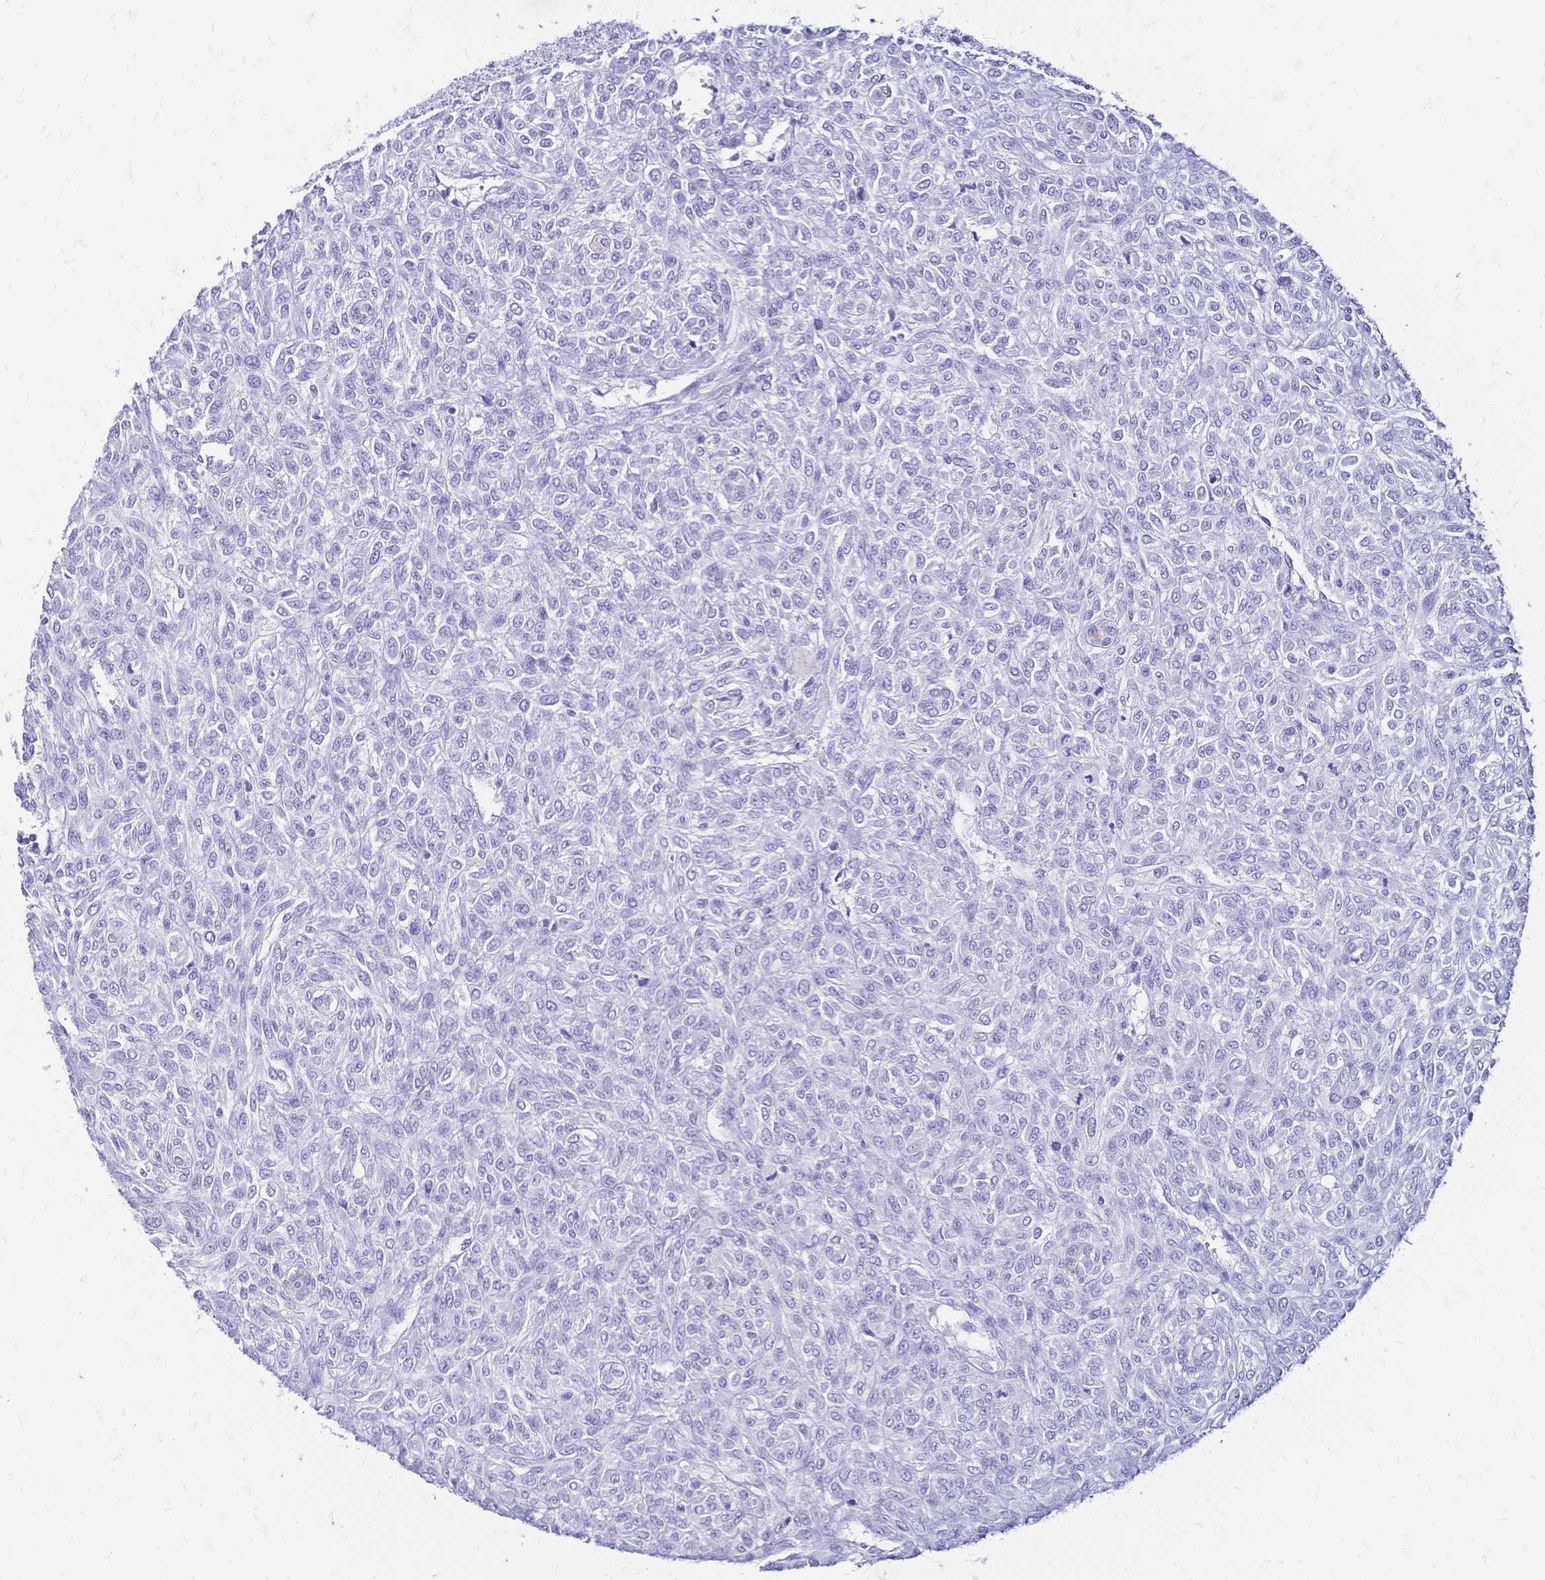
{"staining": {"intensity": "negative", "quantity": "none", "location": "none"}, "tissue": "renal cancer", "cell_type": "Tumor cells", "image_type": "cancer", "snomed": [{"axis": "morphology", "description": "Adenocarcinoma, NOS"}, {"axis": "topography", "description": "Kidney"}], "caption": "Immunohistochemical staining of human renal adenocarcinoma reveals no significant staining in tumor cells. The staining is performed using DAB (3,3'-diaminobenzidine) brown chromogen with nuclei counter-stained in using hematoxylin.", "gene": "FA2H", "patient": {"sex": "male", "age": 58}}